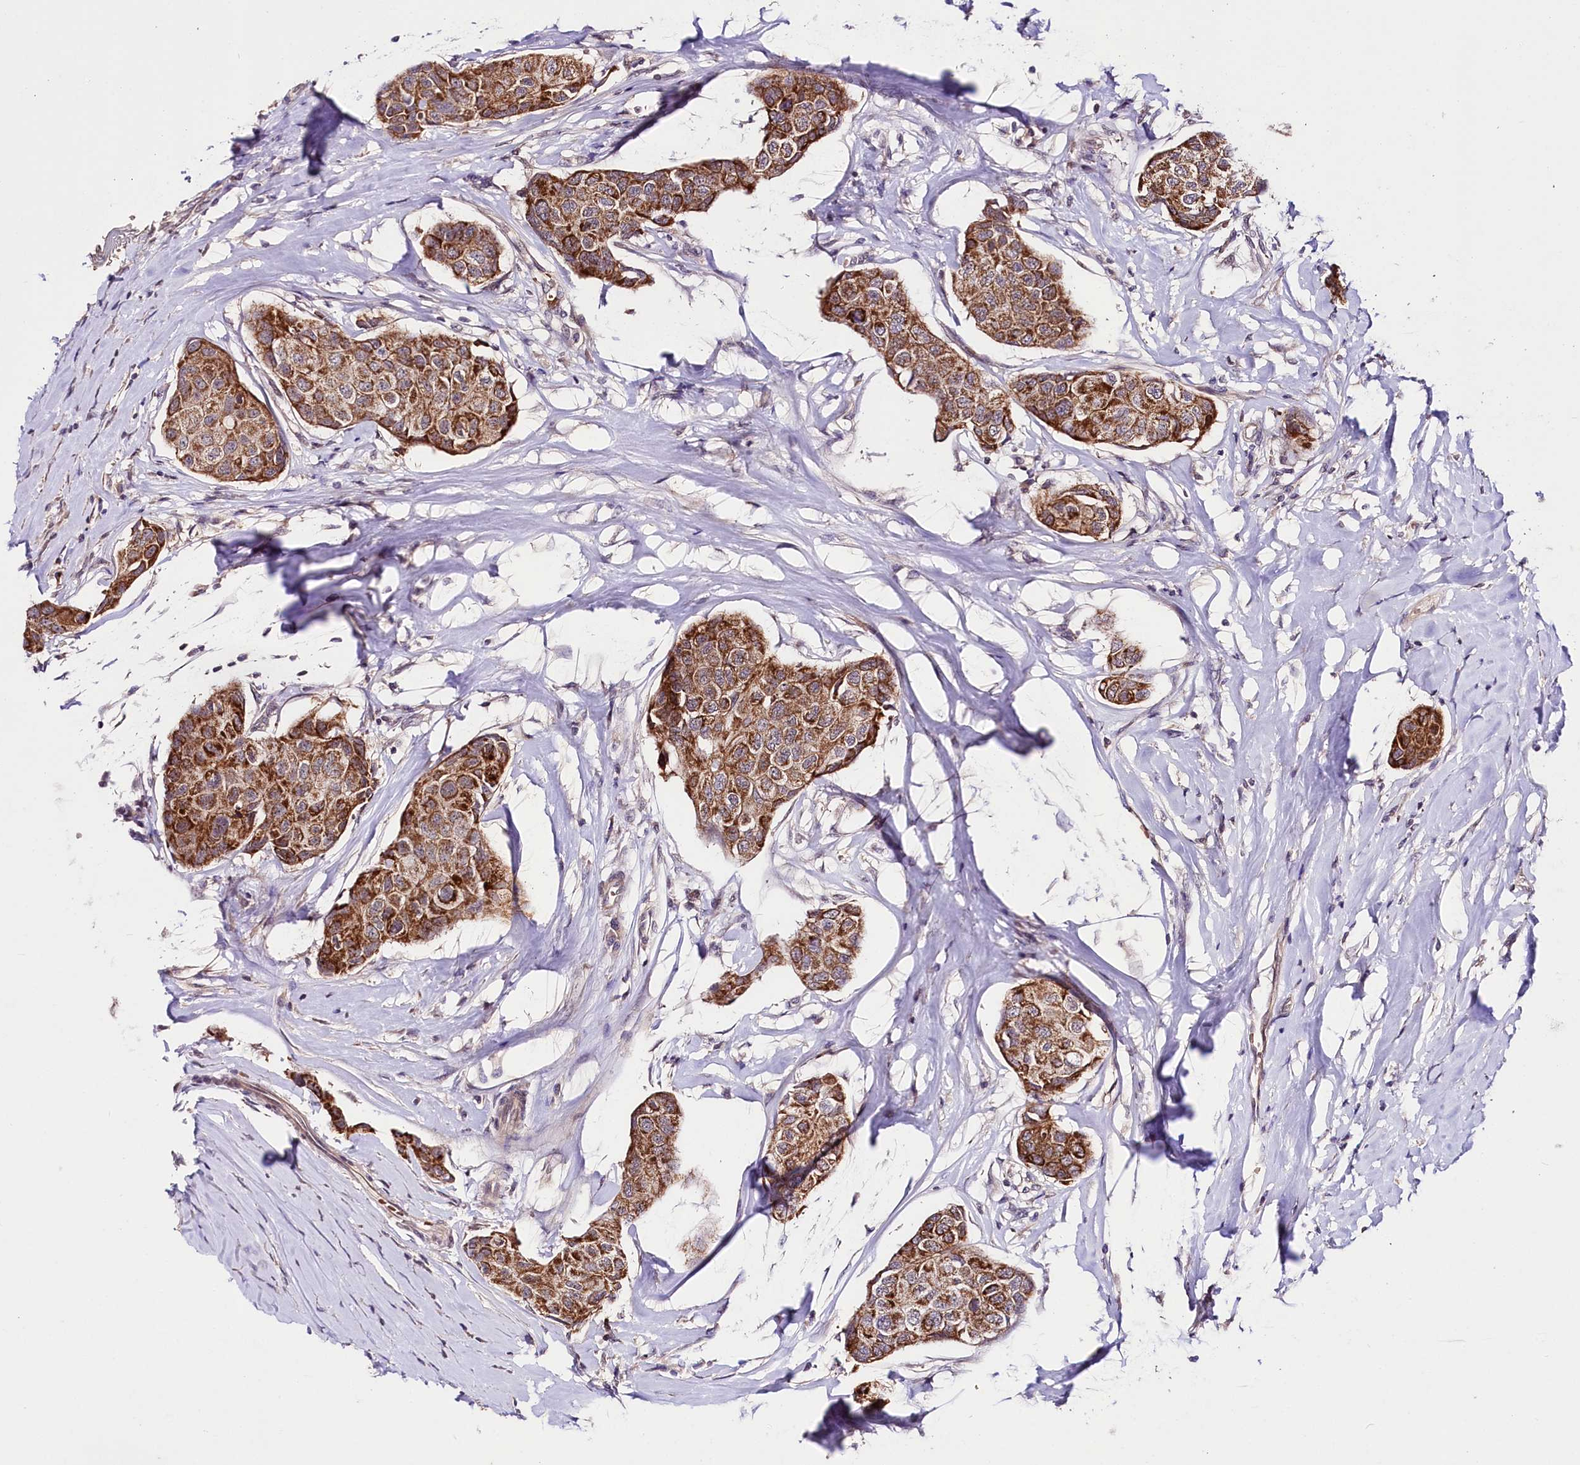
{"staining": {"intensity": "strong", "quantity": ">75%", "location": "cytoplasmic/membranous"}, "tissue": "breast cancer", "cell_type": "Tumor cells", "image_type": "cancer", "snomed": [{"axis": "morphology", "description": "Duct carcinoma"}, {"axis": "topography", "description": "Breast"}], "caption": "IHC image of neoplastic tissue: breast infiltrating ductal carcinoma stained using immunohistochemistry demonstrates high levels of strong protein expression localized specifically in the cytoplasmic/membranous of tumor cells, appearing as a cytoplasmic/membranous brown color.", "gene": "TAFAZZIN", "patient": {"sex": "female", "age": 80}}